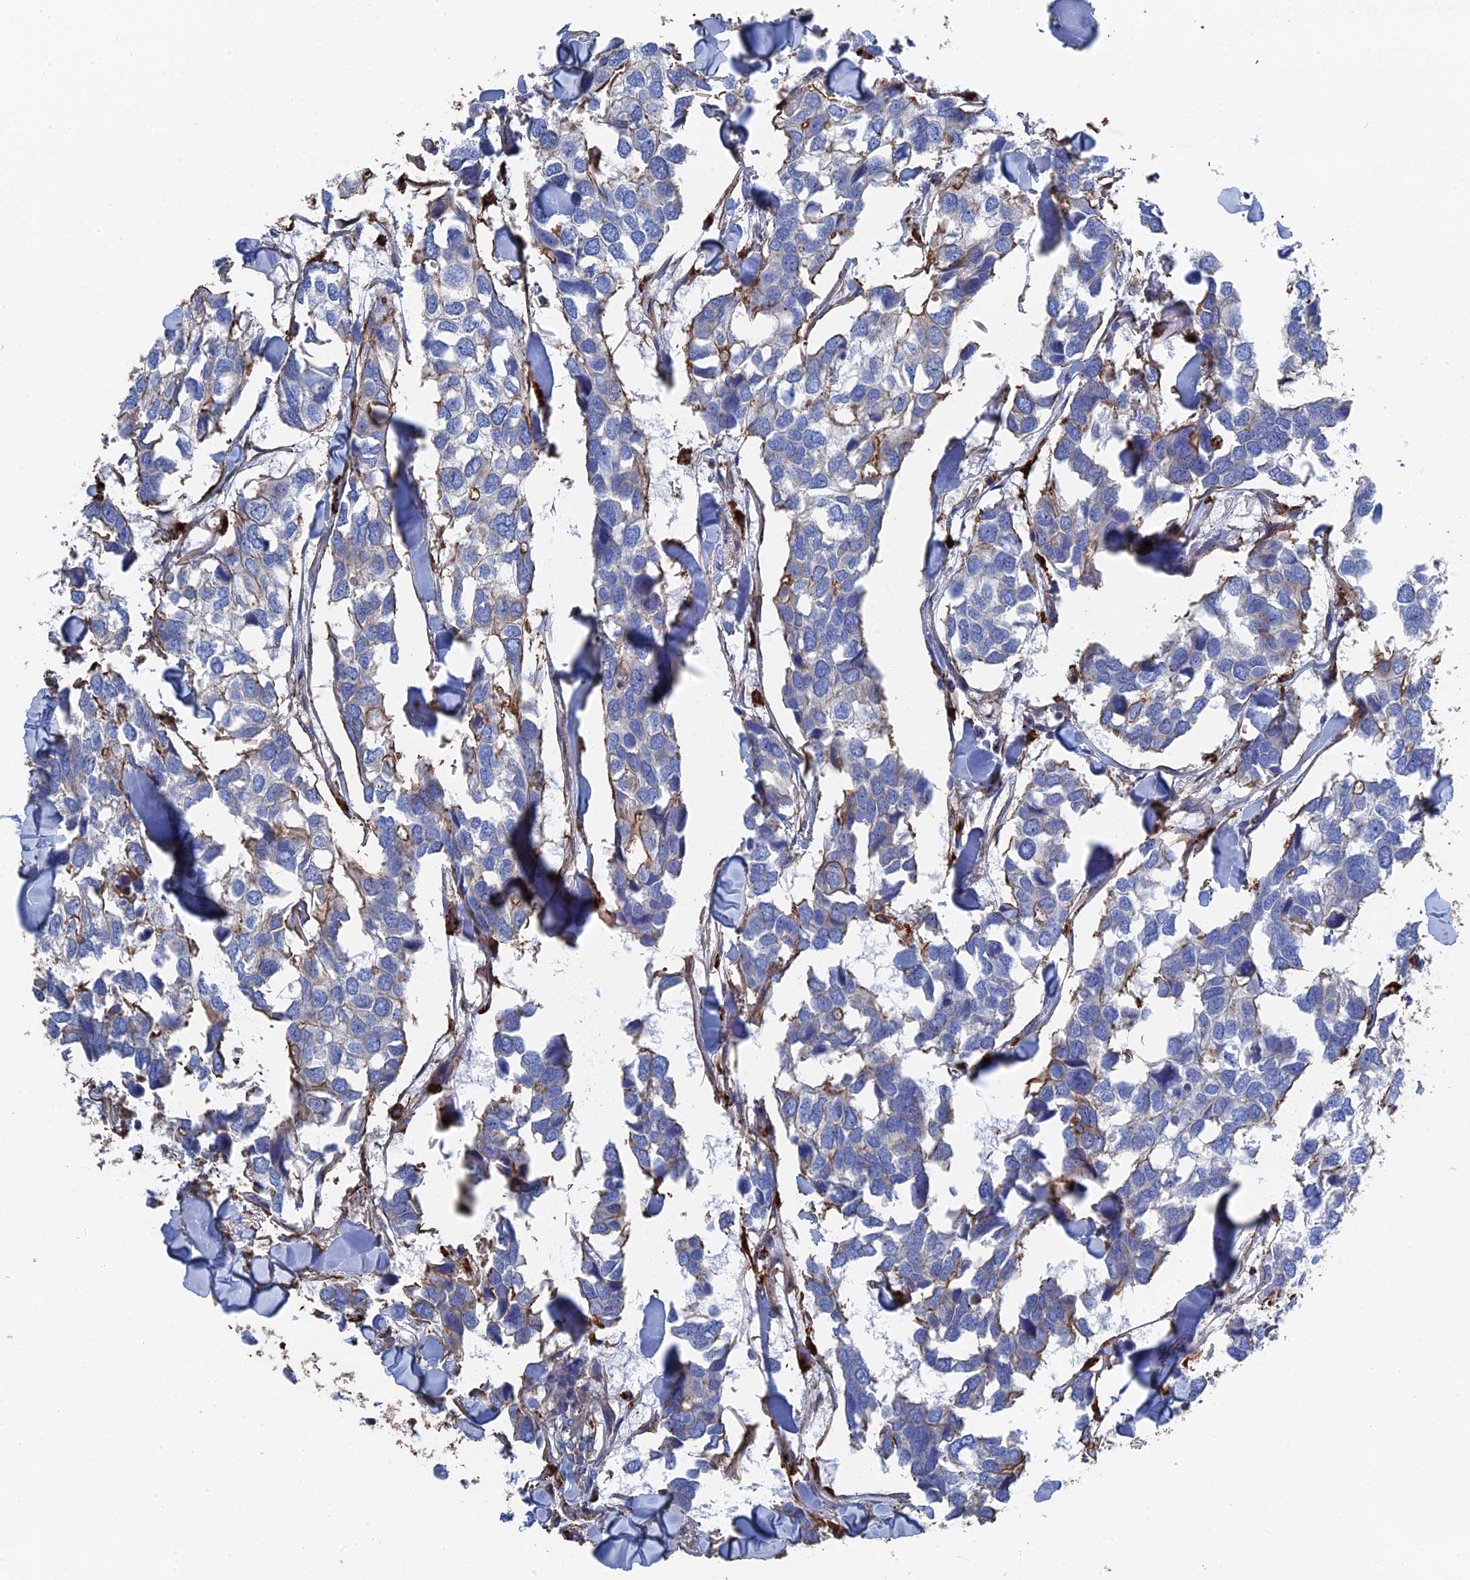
{"staining": {"intensity": "negative", "quantity": "none", "location": "none"}, "tissue": "breast cancer", "cell_type": "Tumor cells", "image_type": "cancer", "snomed": [{"axis": "morphology", "description": "Duct carcinoma"}, {"axis": "topography", "description": "Breast"}], "caption": "Immunohistochemical staining of breast cancer shows no significant expression in tumor cells. (Brightfield microscopy of DAB IHC at high magnification).", "gene": "STRA6", "patient": {"sex": "female", "age": 83}}